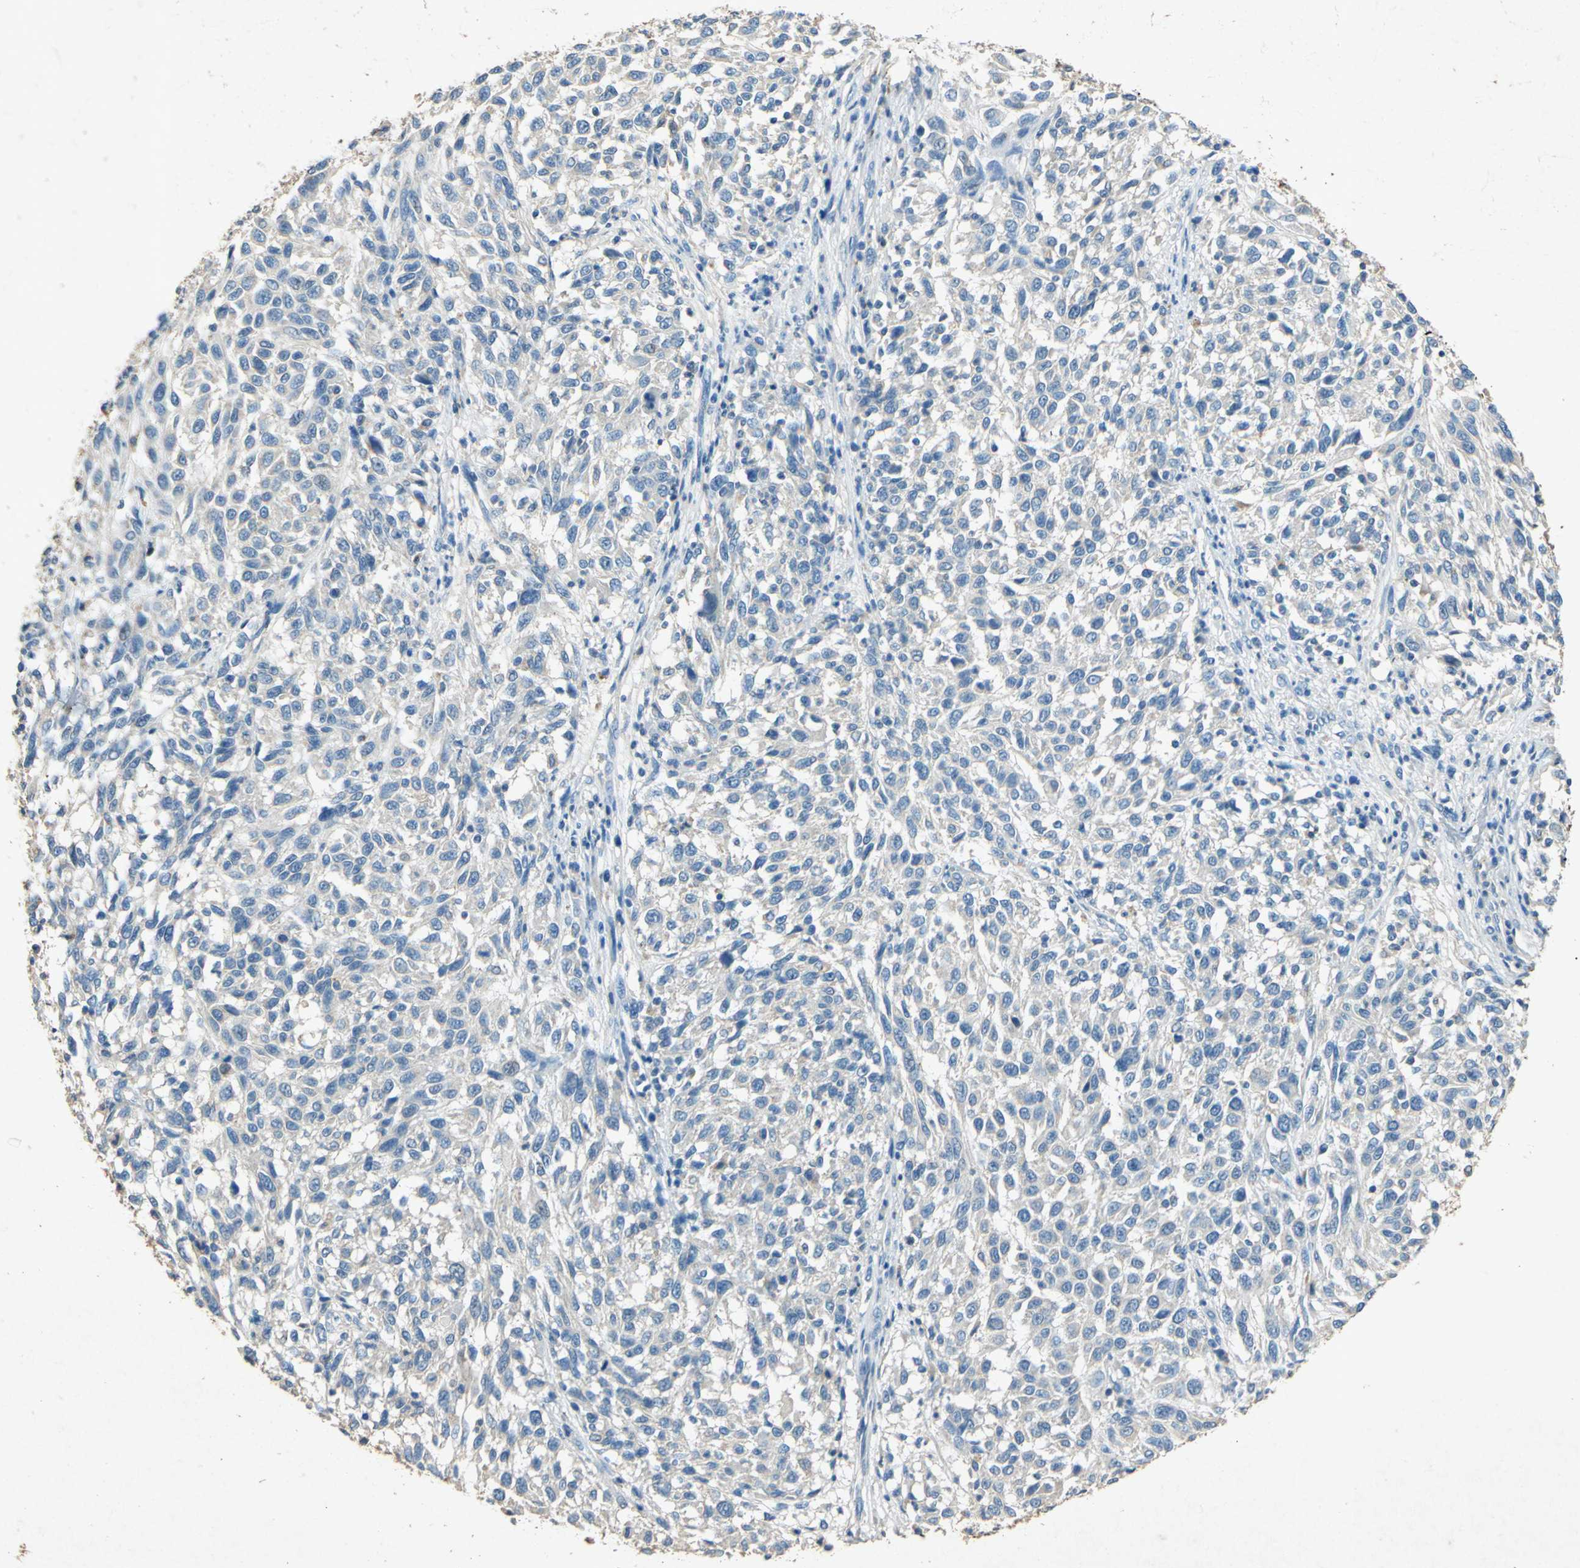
{"staining": {"intensity": "weak", "quantity": "25%-75%", "location": "cytoplasmic/membranous"}, "tissue": "melanoma", "cell_type": "Tumor cells", "image_type": "cancer", "snomed": [{"axis": "morphology", "description": "Malignant melanoma, Metastatic site"}, {"axis": "topography", "description": "Lymph node"}], "caption": "Malignant melanoma (metastatic site) was stained to show a protein in brown. There is low levels of weak cytoplasmic/membranous staining in approximately 25%-75% of tumor cells.", "gene": "ADAMTS5", "patient": {"sex": "male", "age": 61}}